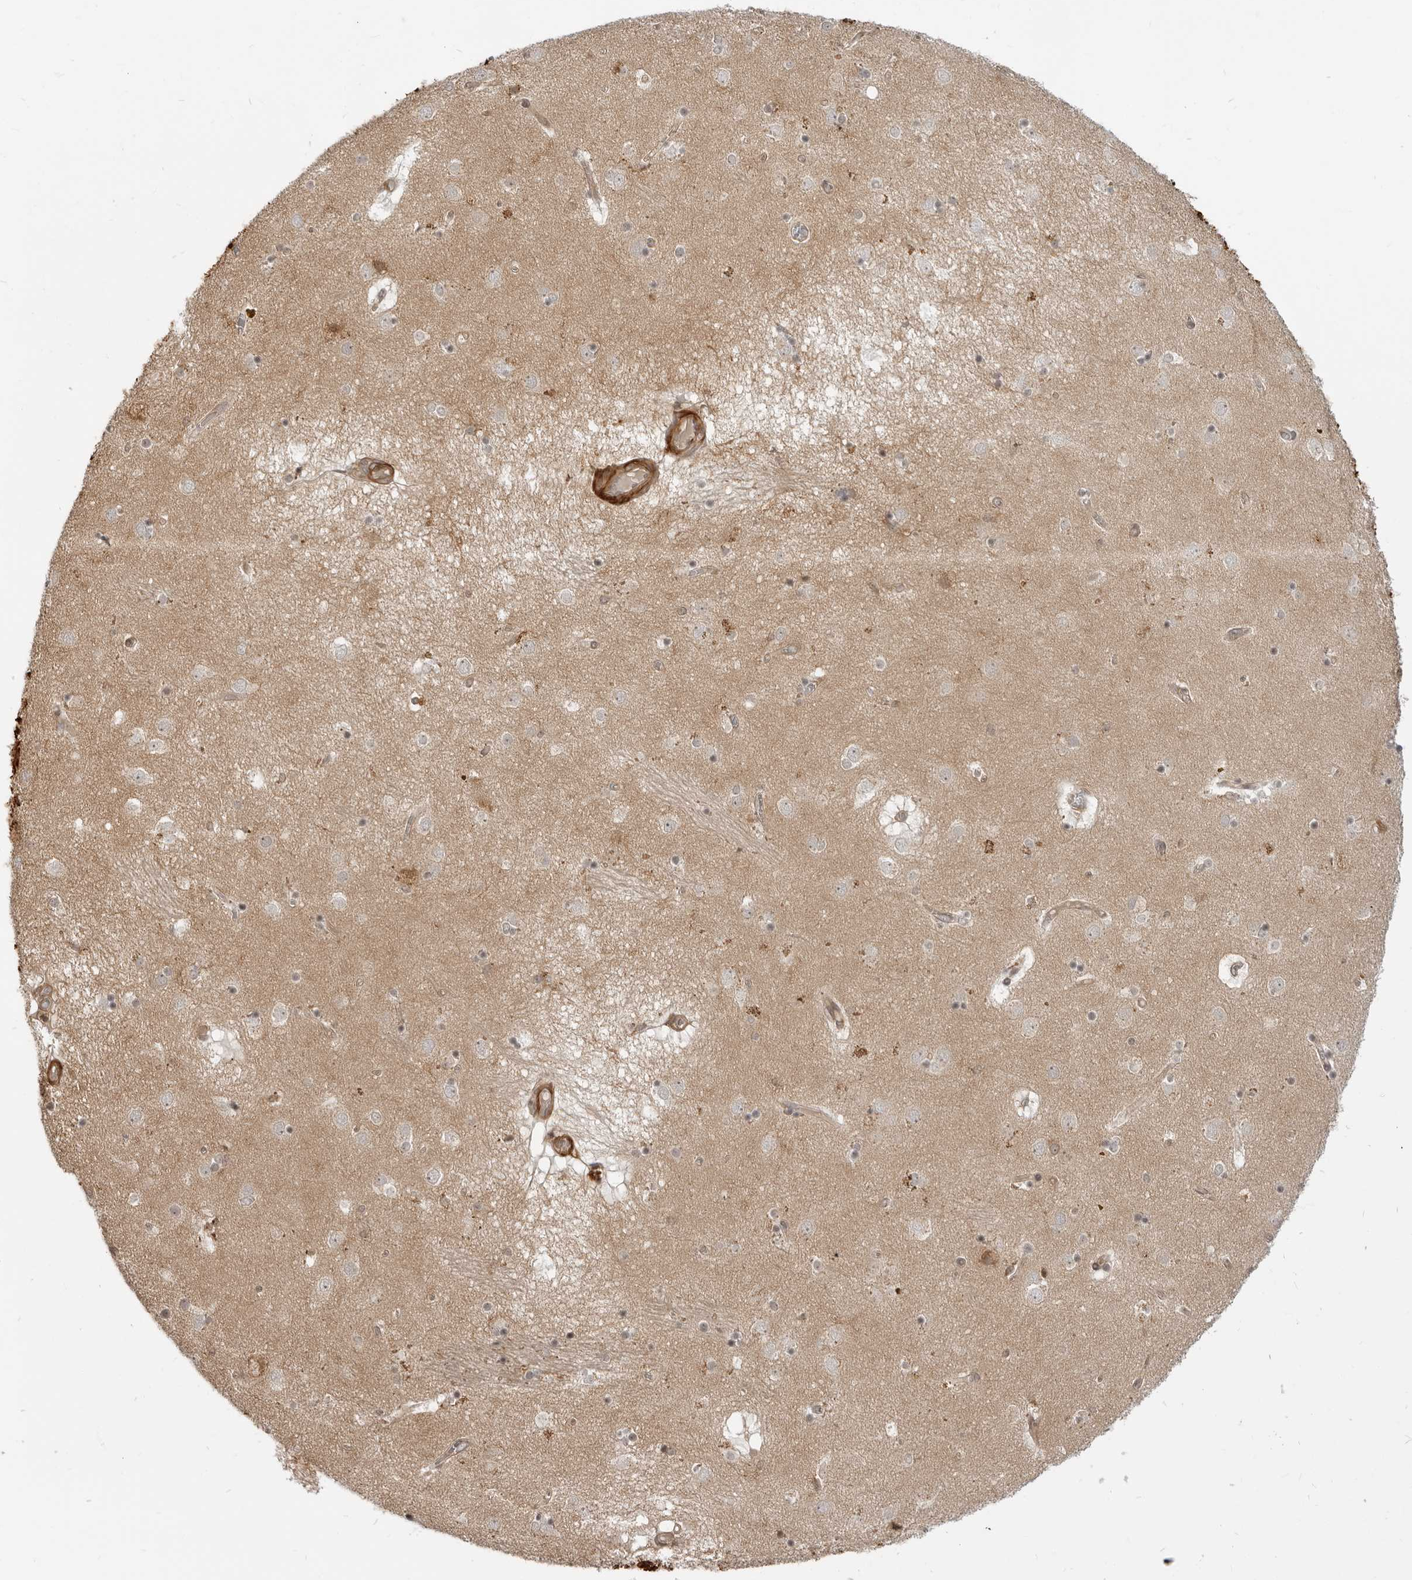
{"staining": {"intensity": "moderate", "quantity": "<25%", "location": "cytoplasmic/membranous"}, "tissue": "caudate", "cell_type": "Glial cells", "image_type": "normal", "snomed": [{"axis": "morphology", "description": "Normal tissue, NOS"}, {"axis": "topography", "description": "Lateral ventricle wall"}], "caption": "Caudate stained with immunohistochemistry shows moderate cytoplasmic/membranous positivity in approximately <25% of glial cells.", "gene": "SRGAP2", "patient": {"sex": "male", "age": 70}}